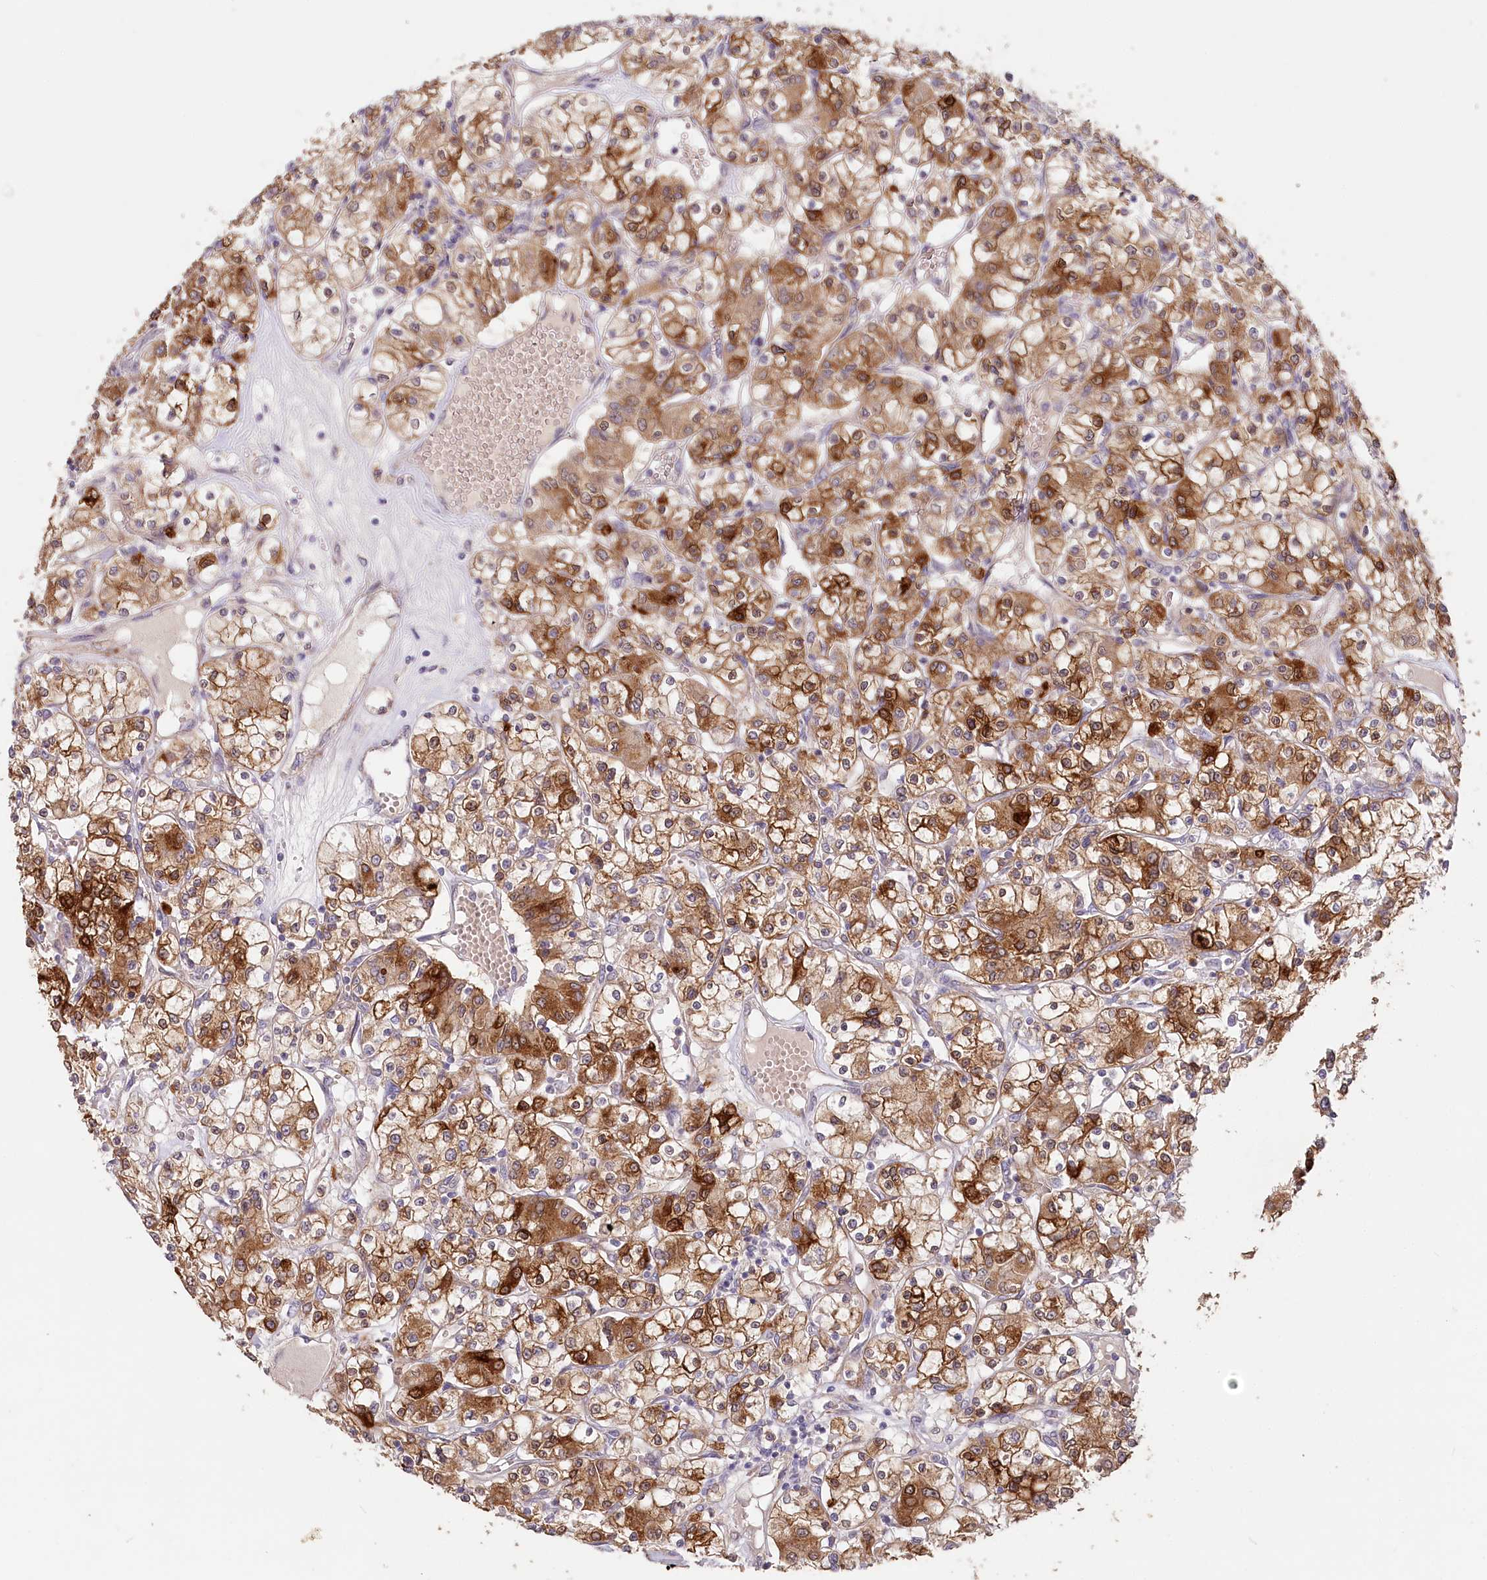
{"staining": {"intensity": "strong", "quantity": ">75%", "location": "cytoplasmic/membranous"}, "tissue": "renal cancer", "cell_type": "Tumor cells", "image_type": "cancer", "snomed": [{"axis": "morphology", "description": "Adenocarcinoma, NOS"}, {"axis": "topography", "description": "Kidney"}], "caption": "Tumor cells exhibit strong cytoplasmic/membranous positivity in about >75% of cells in renal adenocarcinoma. (Brightfield microscopy of DAB IHC at high magnification).", "gene": "IRAK1BP1", "patient": {"sex": "female", "age": 59}}